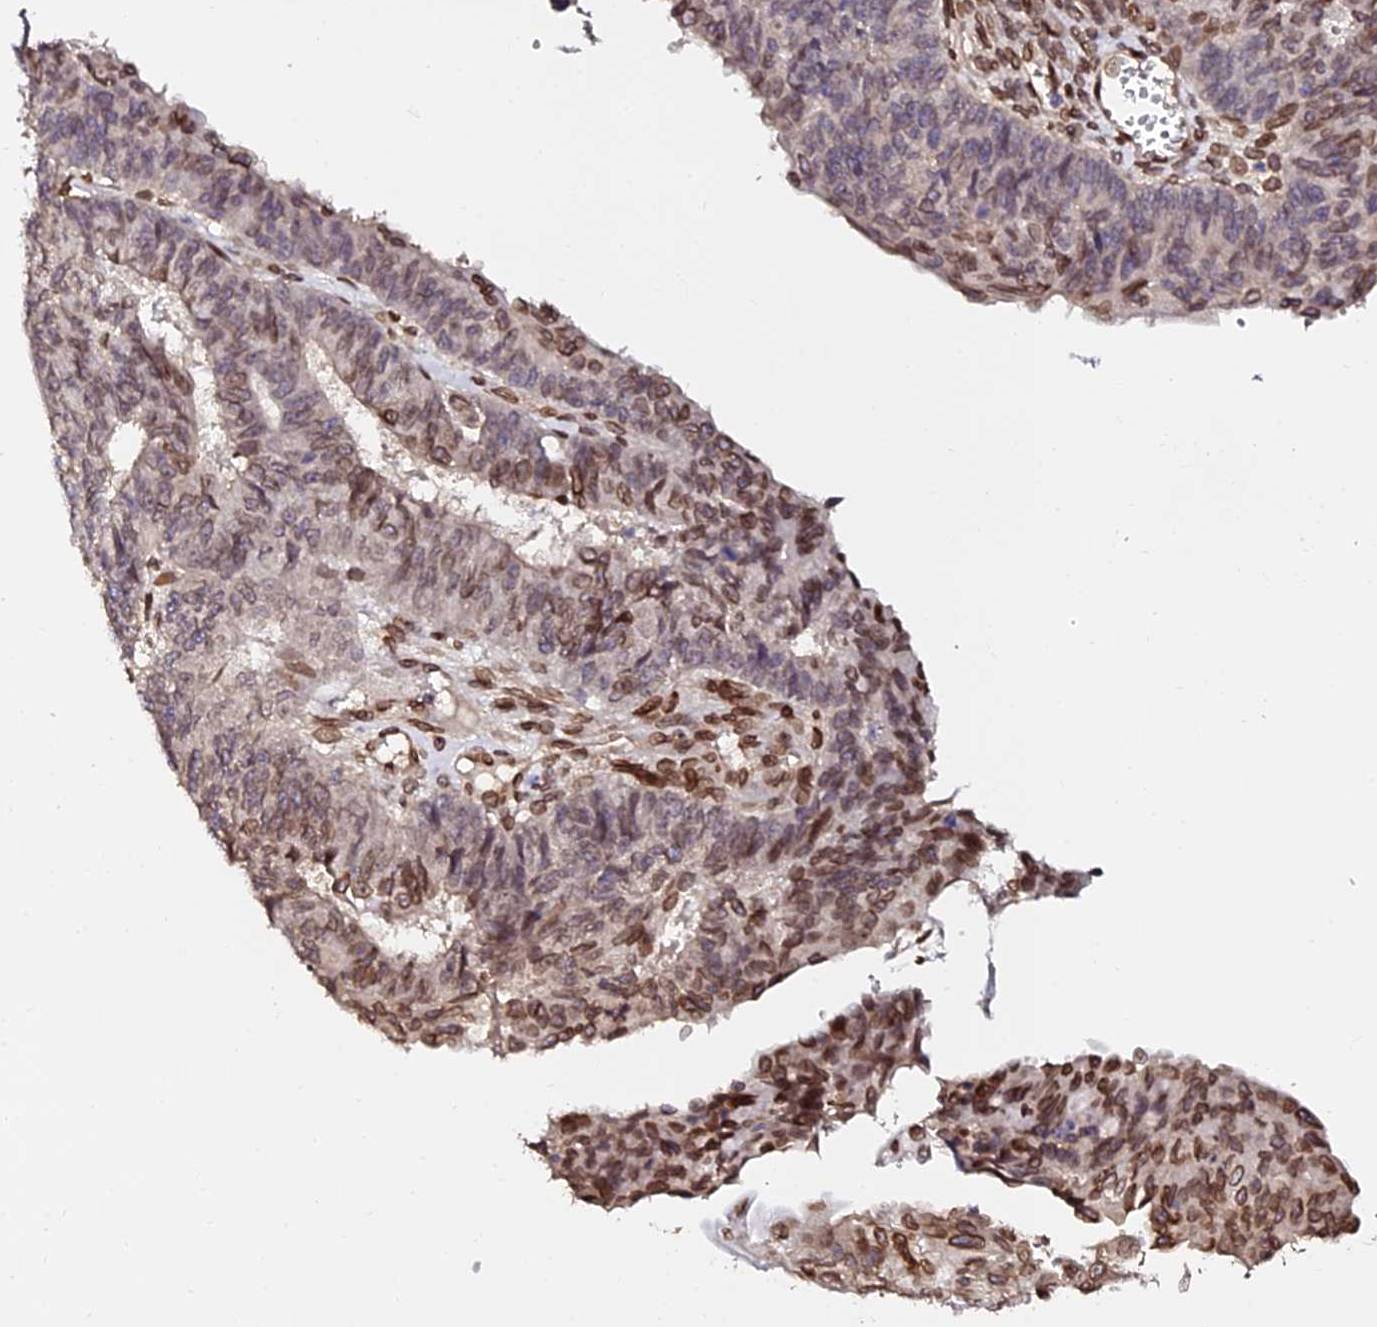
{"staining": {"intensity": "strong", "quantity": "<25%", "location": "cytoplasmic/membranous,nuclear"}, "tissue": "endometrial cancer", "cell_type": "Tumor cells", "image_type": "cancer", "snomed": [{"axis": "morphology", "description": "Adenocarcinoma, NOS"}, {"axis": "topography", "description": "Endometrium"}], "caption": "An image of human endometrial cancer stained for a protein reveals strong cytoplasmic/membranous and nuclear brown staining in tumor cells. (DAB (3,3'-diaminobenzidine) IHC with brightfield microscopy, high magnification).", "gene": "ANAPC5", "patient": {"sex": "female", "age": 32}}